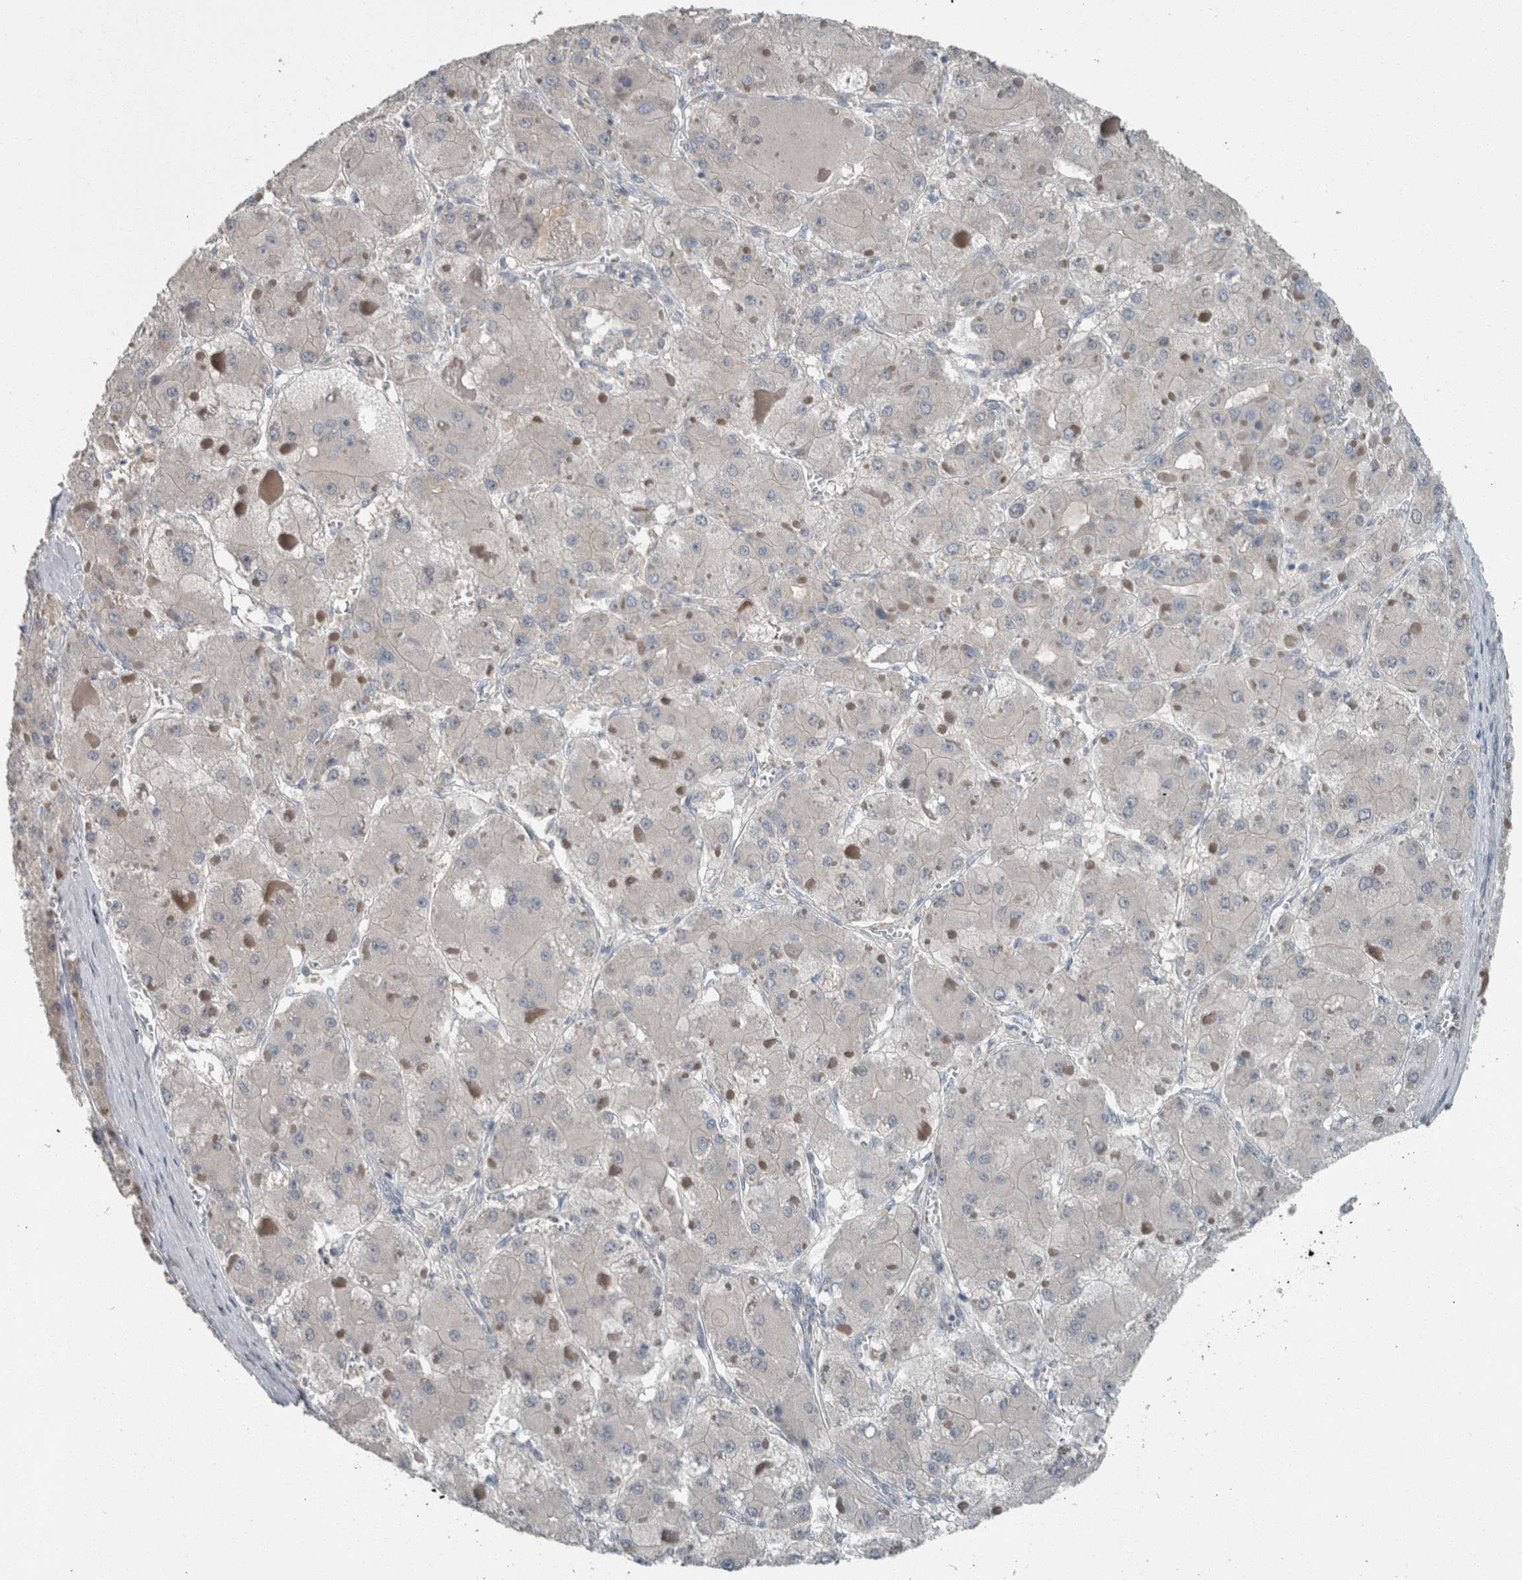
{"staining": {"intensity": "negative", "quantity": "none", "location": "none"}, "tissue": "liver cancer", "cell_type": "Tumor cells", "image_type": "cancer", "snomed": [{"axis": "morphology", "description": "Carcinoma, Hepatocellular, NOS"}, {"axis": "topography", "description": "Liver"}], "caption": "The immunohistochemistry image has no significant expression in tumor cells of liver cancer tissue.", "gene": "KNTC1", "patient": {"sex": "female", "age": 73}}